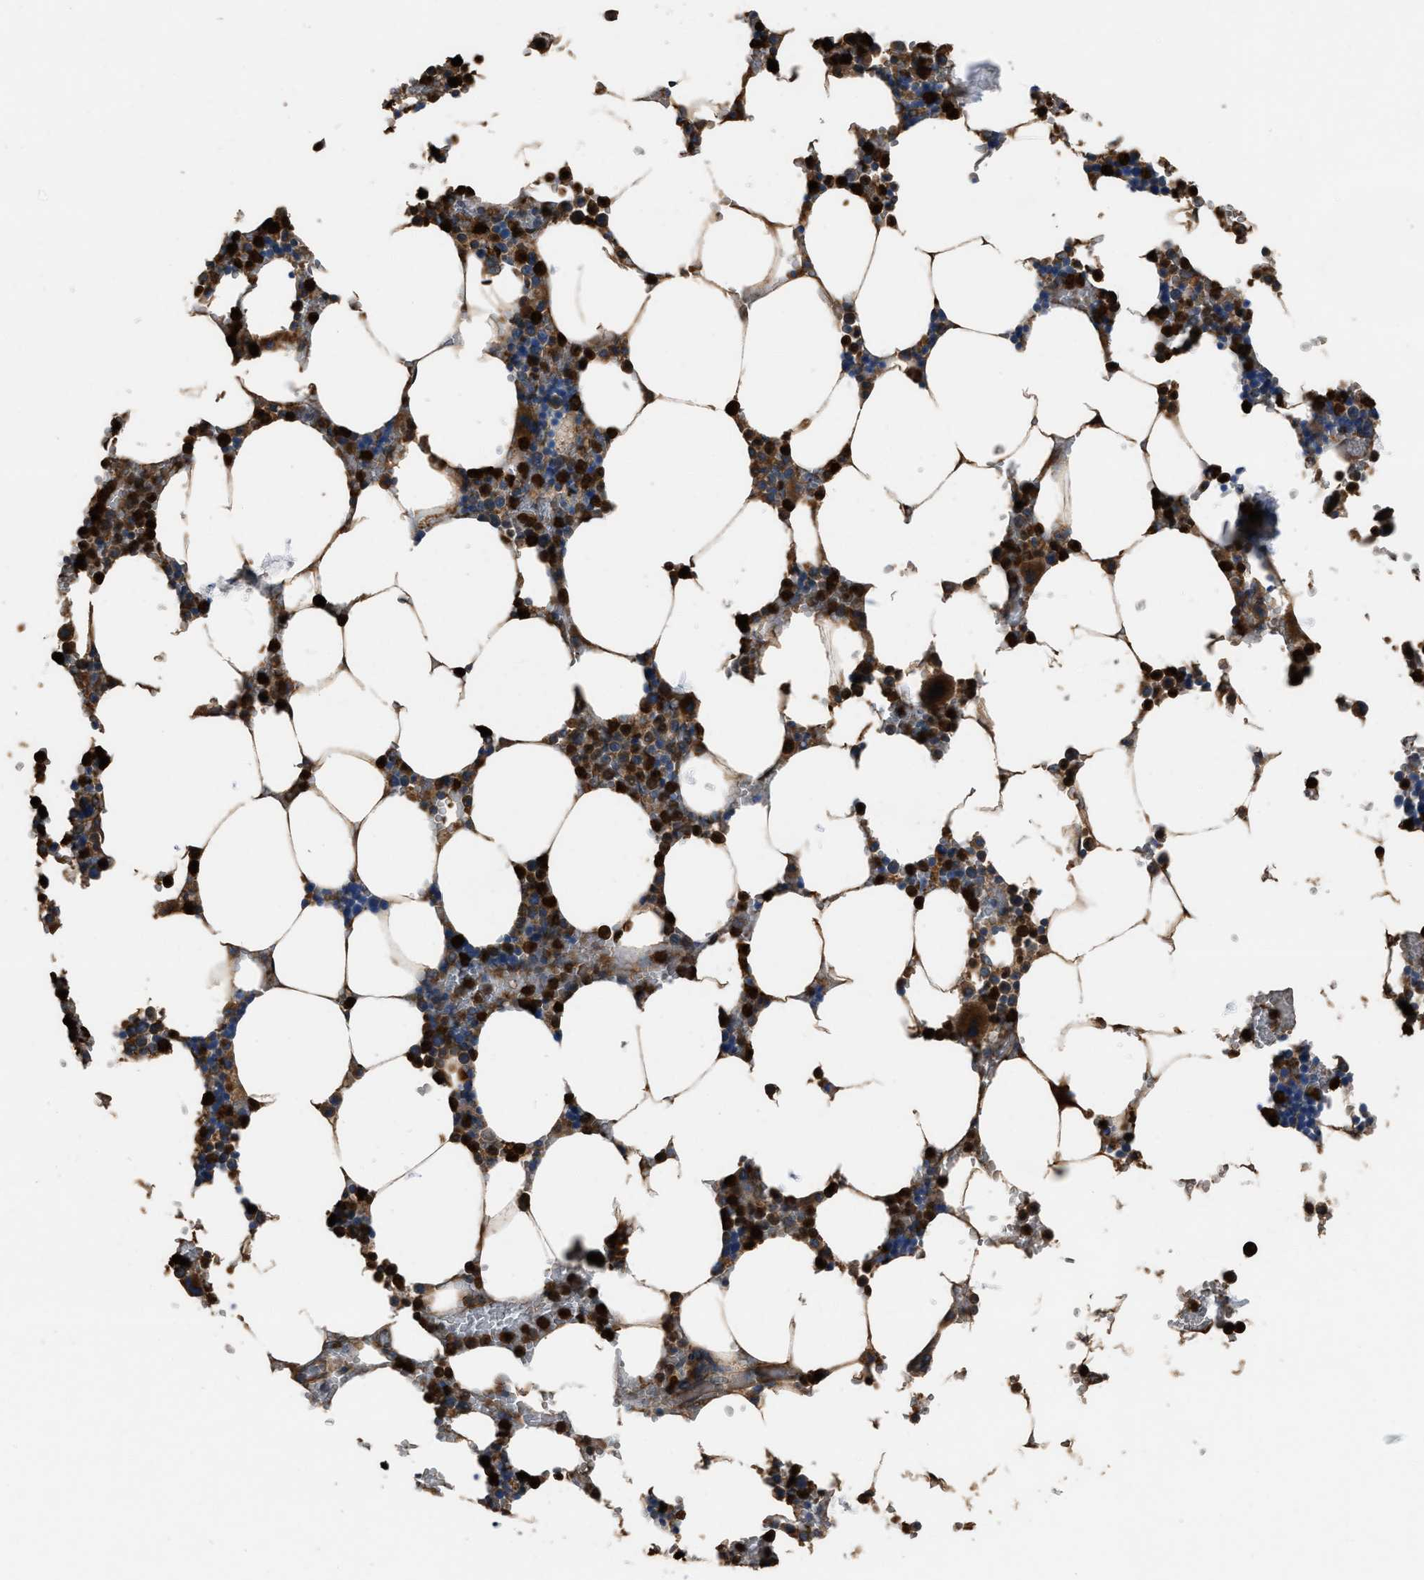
{"staining": {"intensity": "strong", "quantity": ">75%", "location": "cytoplasmic/membranous"}, "tissue": "bone marrow", "cell_type": "Hematopoietic cells", "image_type": "normal", "snomed": [{"axis": "morphology", "description": "Normal tissue, NOS"}, {"axis": "topography", "description": "Bone marrow"}], "caption": "The histopathology image exhibits immunohistochemical staining of unremarkable bone marrow. There is strong cytoplasmic/membranous expression is appreciated in about >75% of hematopoietic cells.", "gene": "ANGPT1", "patient": {"sex": "male", "age": 70}}